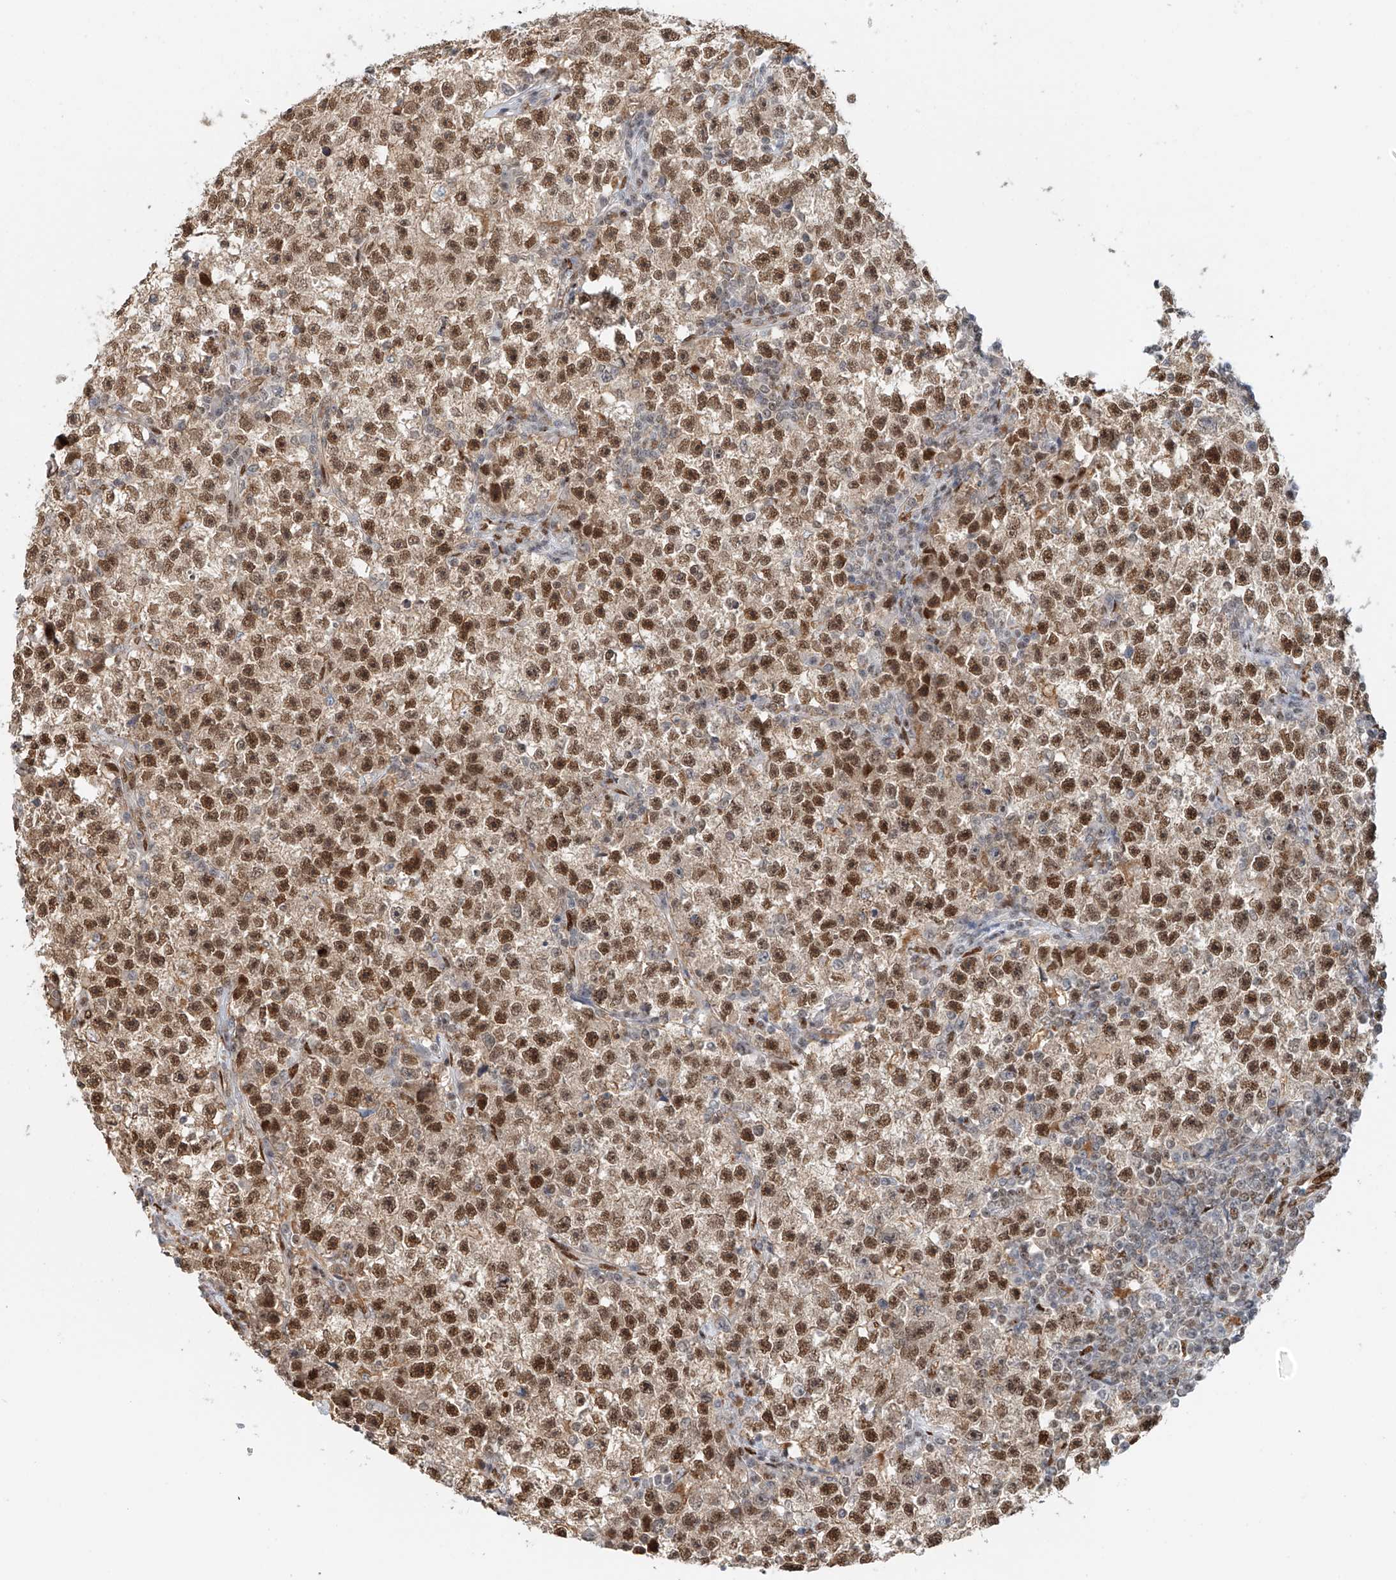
{"staining": {"intensity": "moderate", "quantity": ">75%", "location": "nuclear"}, "tissue": "testis cancer", "cell_type": "Tumor cells", "image_type": "cancer", "snomed": [{"axis": "morphology", "description": "Seminoma, NOS"}, {"axis": "topography", "description": "Testis"}], "caption": "A histopathology image showing moderate nuclear positivity in approximately >75% of tumor cells in seminoma (testis), as visualized by brown immunohistochemical staining.", "gene": "ZNF514", "patient": {"sex": "male", "age": 22}}